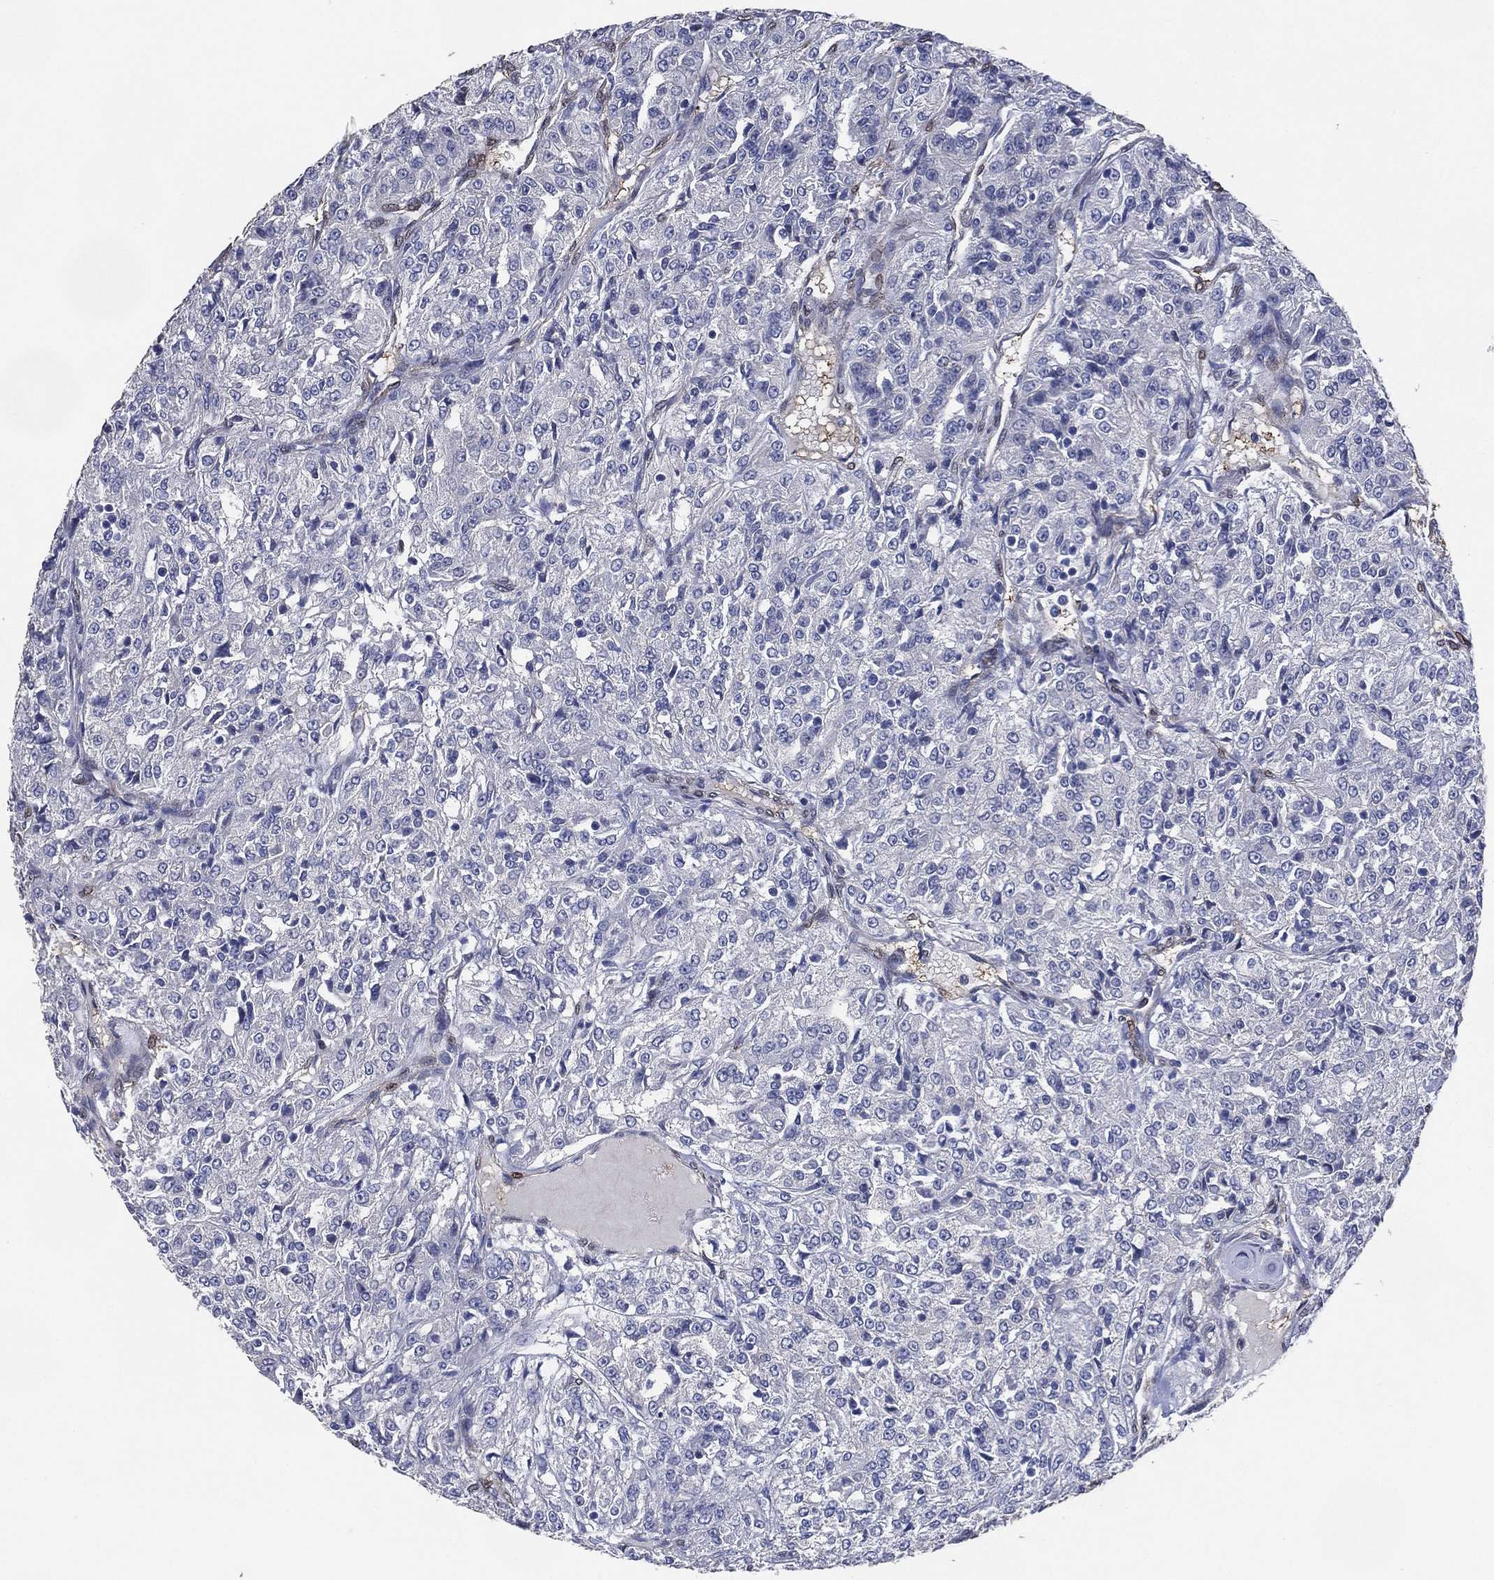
{"staining": {"intensity": "negative", "quantity": "none", "location": "none"}, "tissue": "renal cancer", "cell_type": "Tumor cells", "image_type": "cancer", "snomed": [{"axis": "morphology", "description": "Adenocarcinoma, NOS"}, {"axis": "topography", "description": "Kidney"}], "caption": "Tumor cells show no significant protein staining in renal cancer.", "gene": "AK1", "patient": {"sex": "female", "age": 63}}